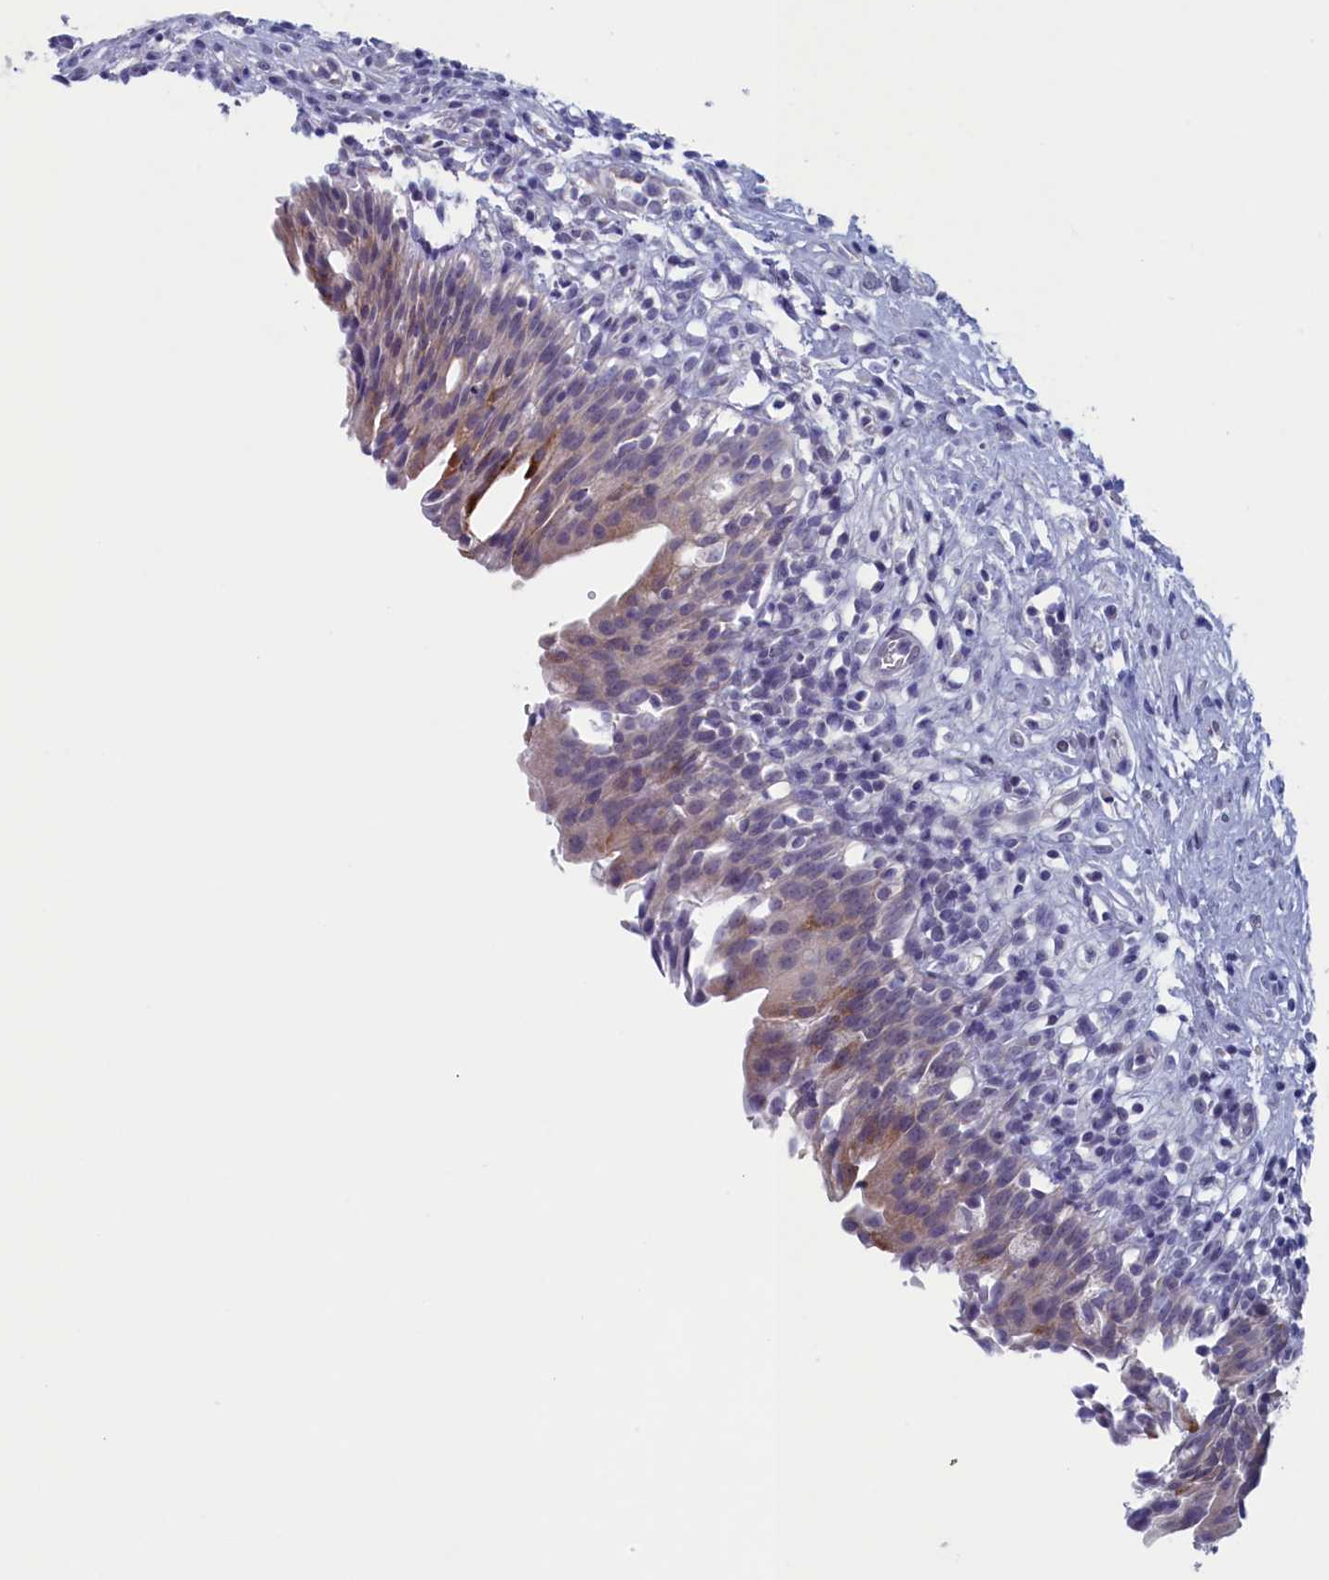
{"staining": {"intensity": "weak", "quantity": "<25%", "location": "cytoplasmic/membranous"}, "tissue": "urinary bladder", "cell_type": "Urothelial cells", "image_type": "normal", "snomed": [{"axis": "morphology", "description": "Normal tissue, NOS"}, {"axis": "morphology", "description": "Inflammation, NOS"}, {"axis": "topography", "description": "Urinary bladder"}], "caption": "A micrograph of urinary bladder stained for a protein reveals no brown staining in urothelial cells. (DAB immunohistochemistry (IHC), high magnification).", "gene": "WDR76", "patient": {"sex": "male", "age": 63}}